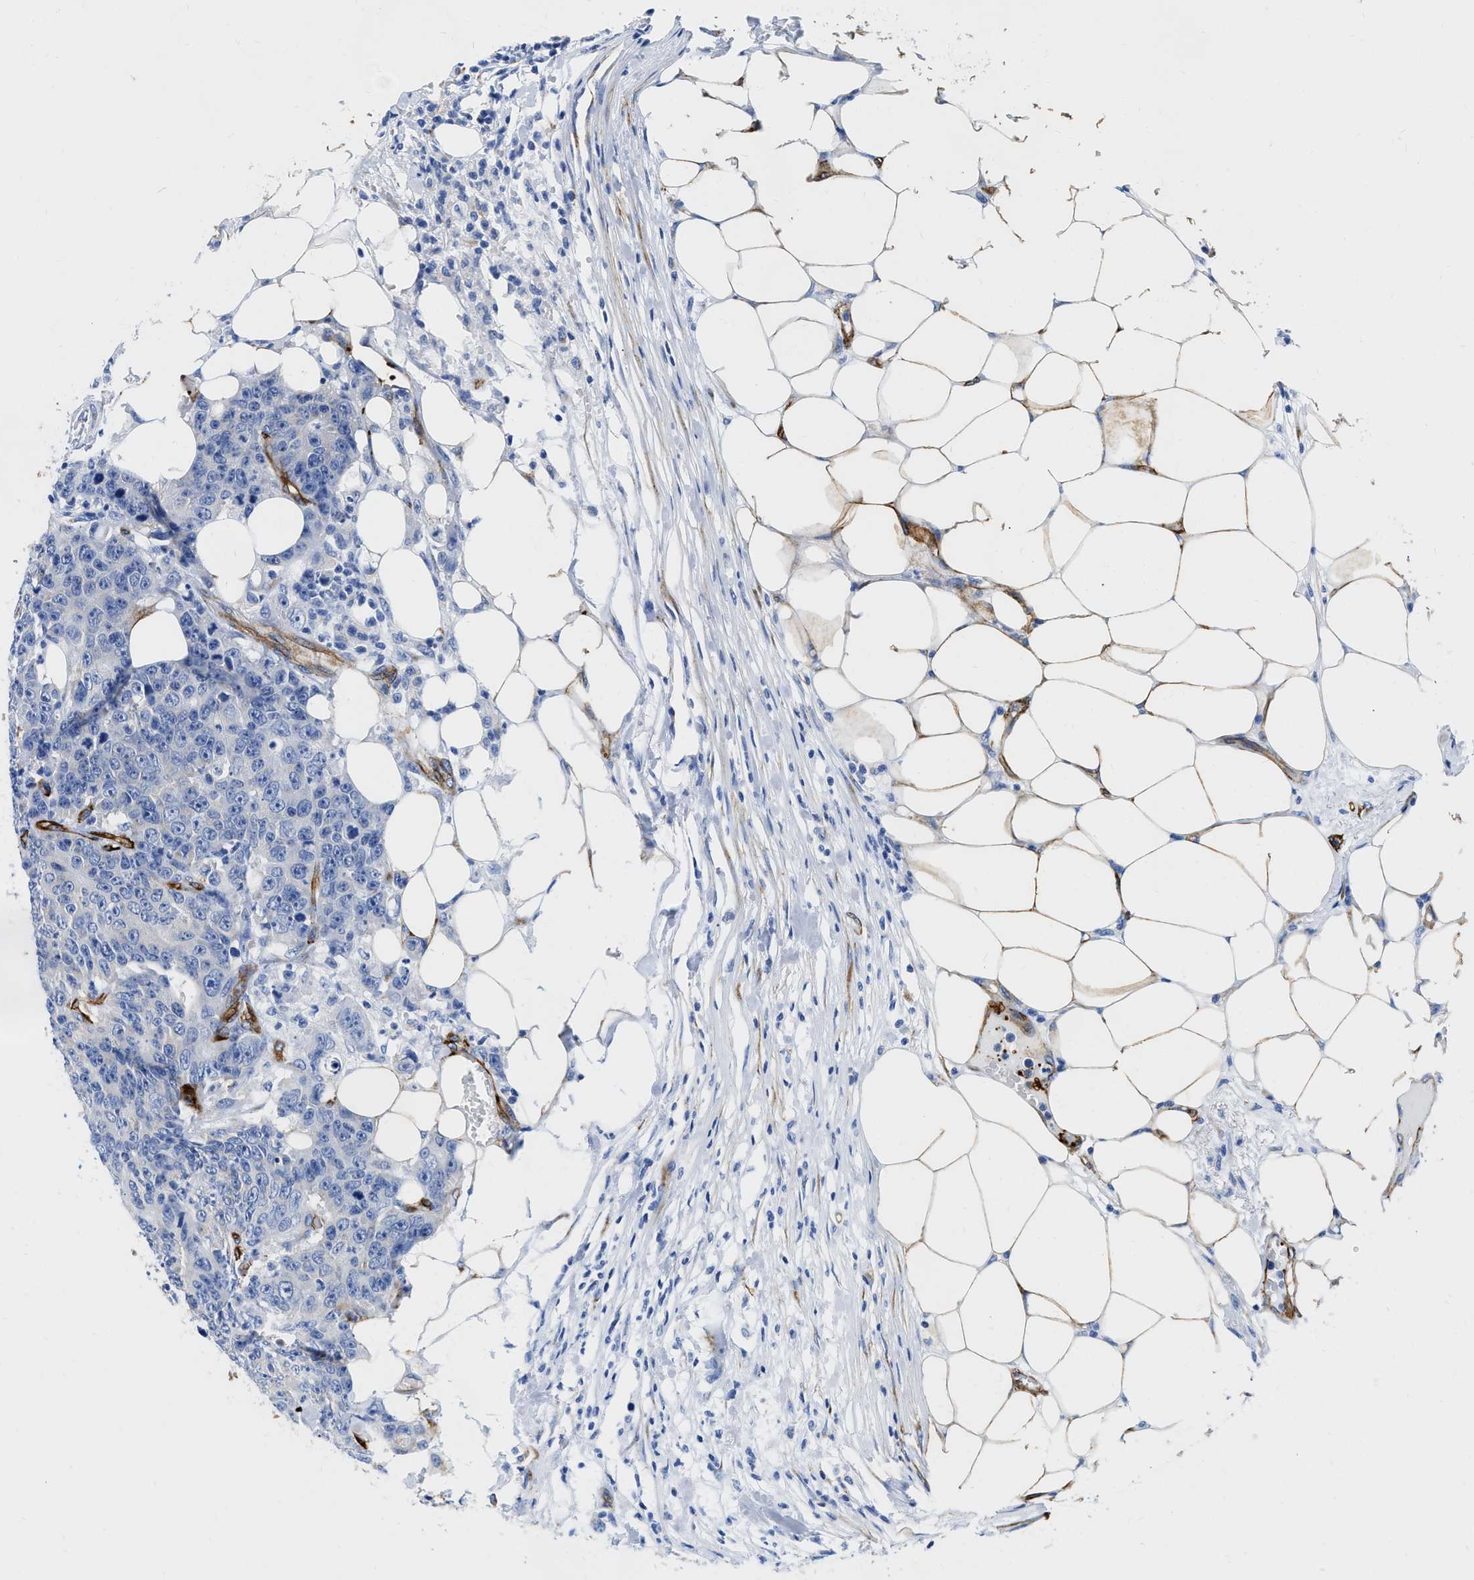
{"staining": {"intensity": "negative", "quantity": "none", "location": "none"}, "tissue": "colorectal cancer", "cell_type": "Tumor cells", "image_type": "cancer", "snomed": [{"axis": "morphology", "description": "Adenocarcinoma, NOS"}, {"axis": "topography", "description": "Colon"}], "caption": "Colorectal cancer was stained to show a protein in brown. There is no significant staining in tumor cells.", "gene": "TVP23B", "patient": {"sex": "female", "age": 86}}